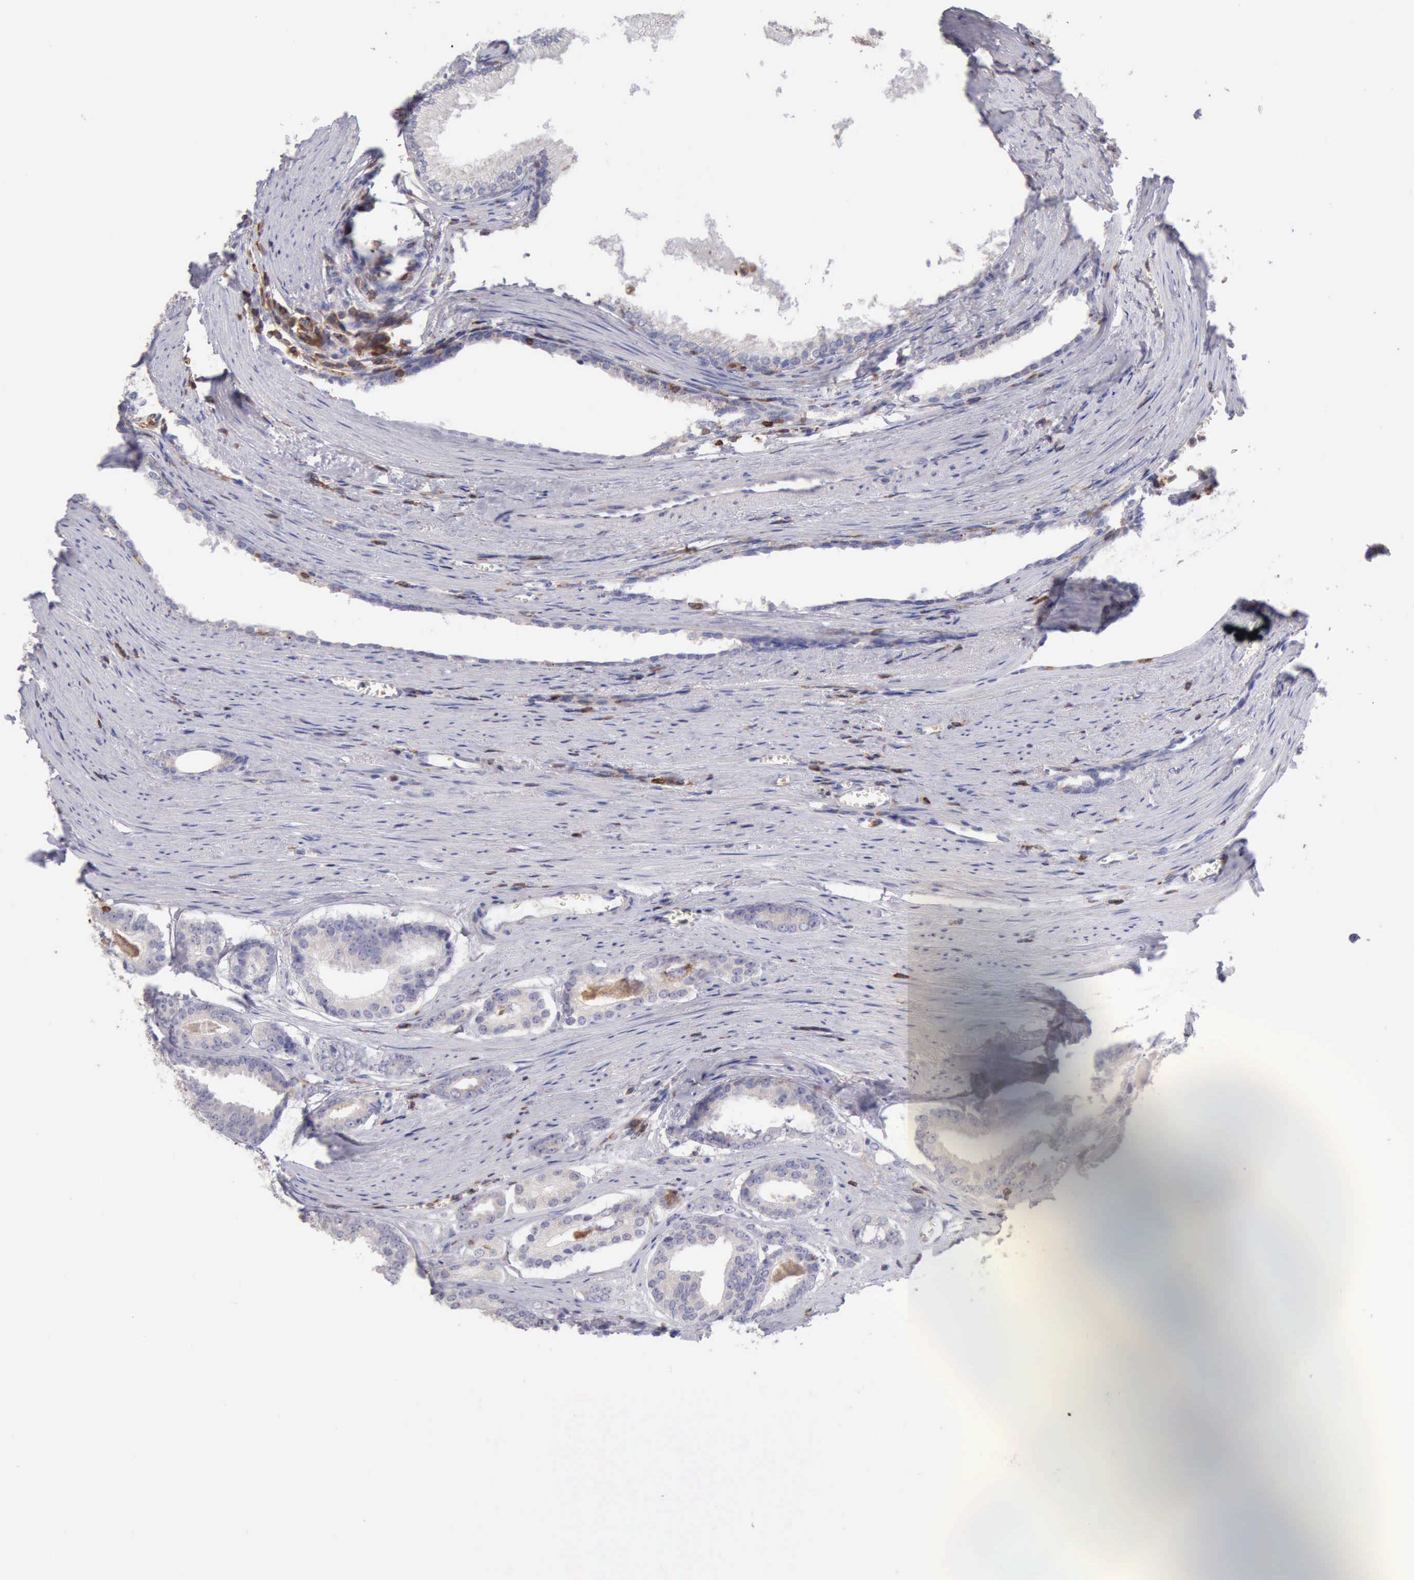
{"staining": {"intensity": "weak", "quantity": "25%-75%", "location": "cytoplasmic/membranous"}, "tissue": "prostate cancer", "cell_type": "Tumor cells", "image_type": "cancer", "snomed": [{"axis": "morphology", "description": "Adenocarcinoma, Medium grade"}, {"axis": "topography", "description": "Prostate"}], "caption": "This photomicrograph displays immunohistochemistry (IHC) staining of prostate cancer, with low weak cytoplasmic/membranous staining in approximately 25%-75% of tumor cells.", "gene": "SASH3", "patient": {"sex": "male", "age": 79}}